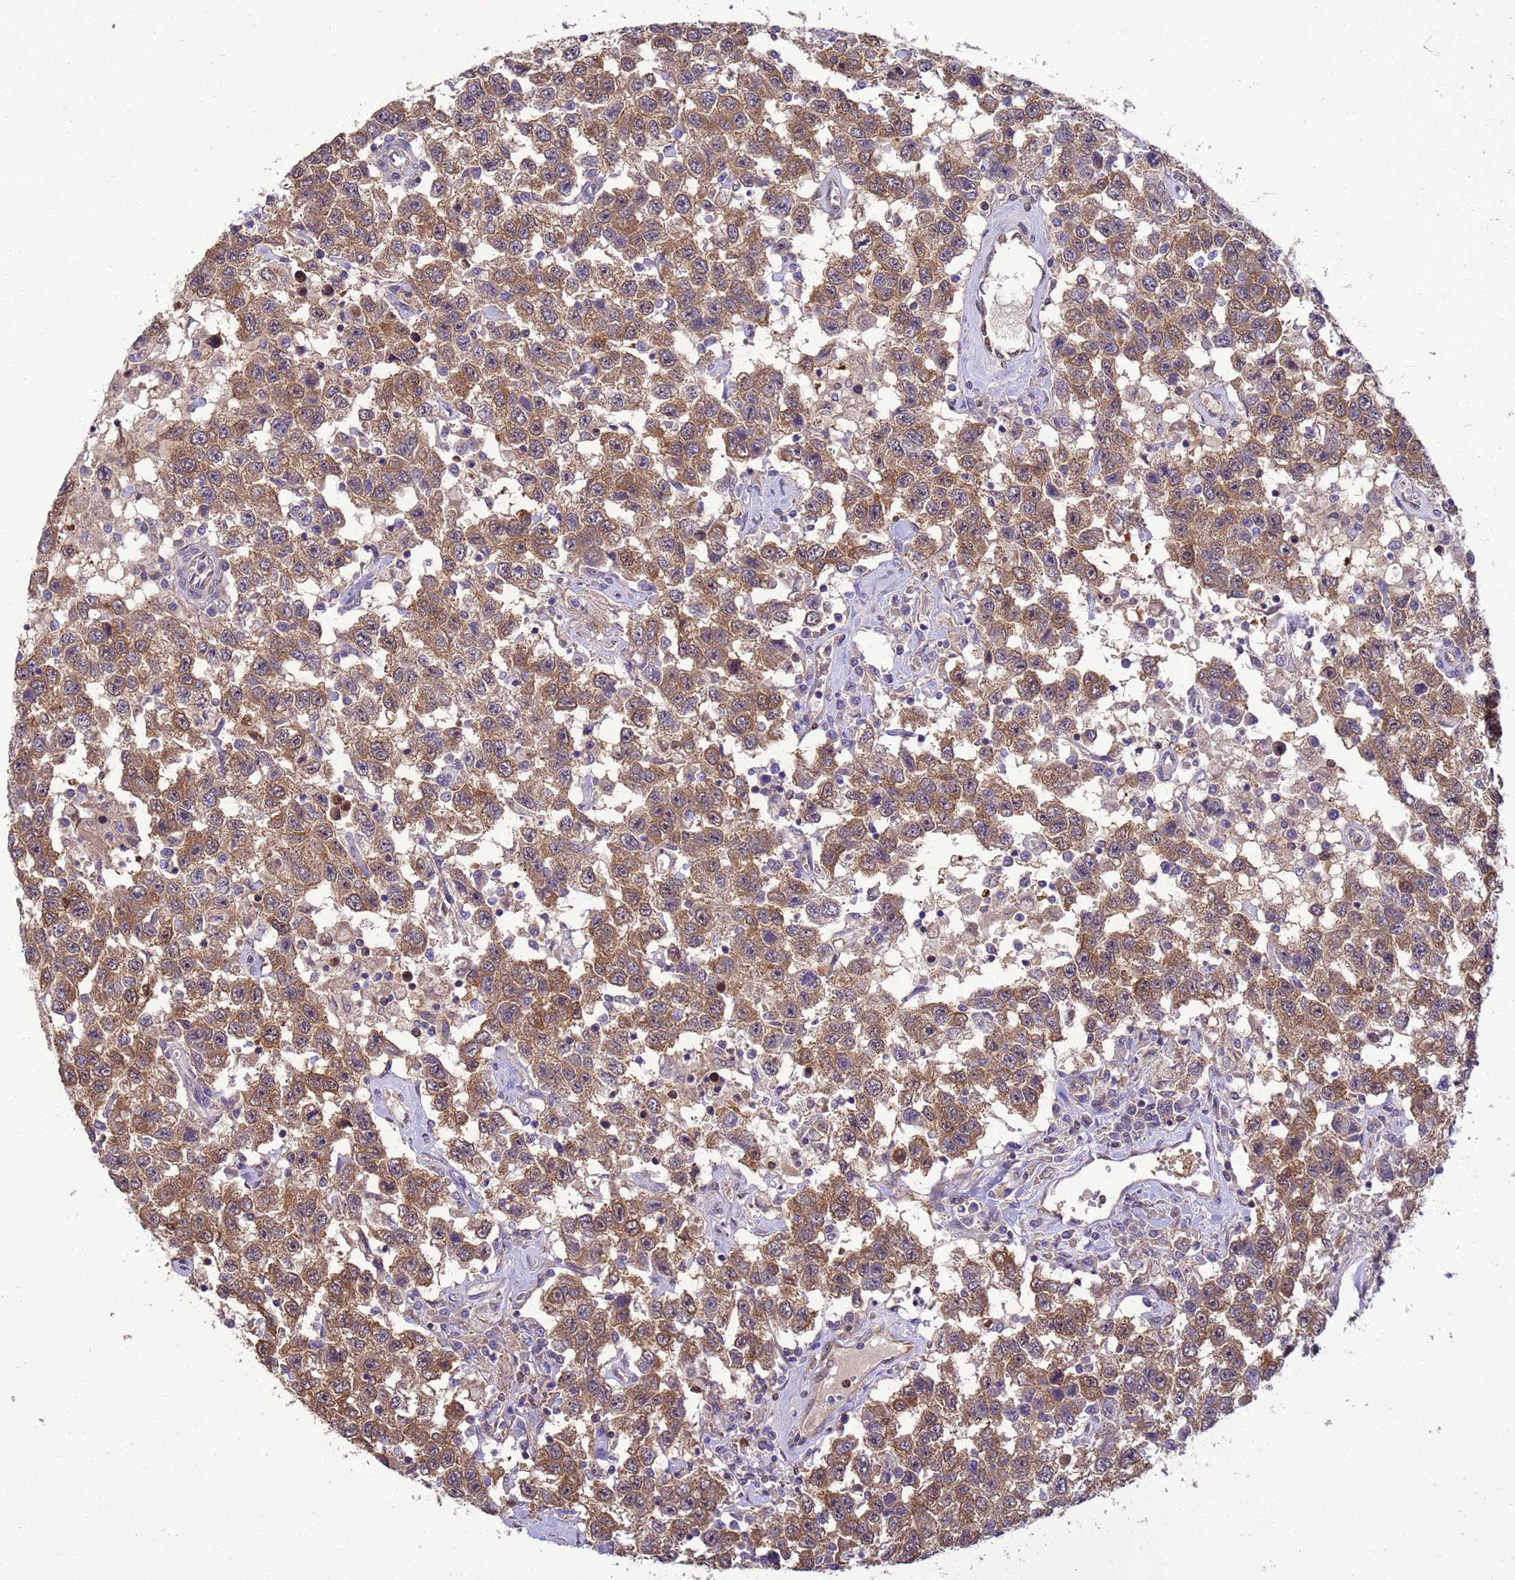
{"staining": {"intensity": "moderate", "quantity": ">75%", "location": "cytoplasmic/membranous"}, "tissue": "testis cancer", "cell_type": "Tumor cells", "image_type": "cancer", "snomed": [{"axis": "morphology", "description": "Seminoma, NOS"}, {"axis": "topography", "description": "Testis"}], "caption": "Protein analysis of testis cancer tissue displays moderate cytoplasmic/membranous staining in approximately >75% of tumor cells. The protein of interest is shown in brown color, while the nuclei are stained blue.", "gene": "EIF4EBP3", "patient": {"sex": "male", "age": 41}}